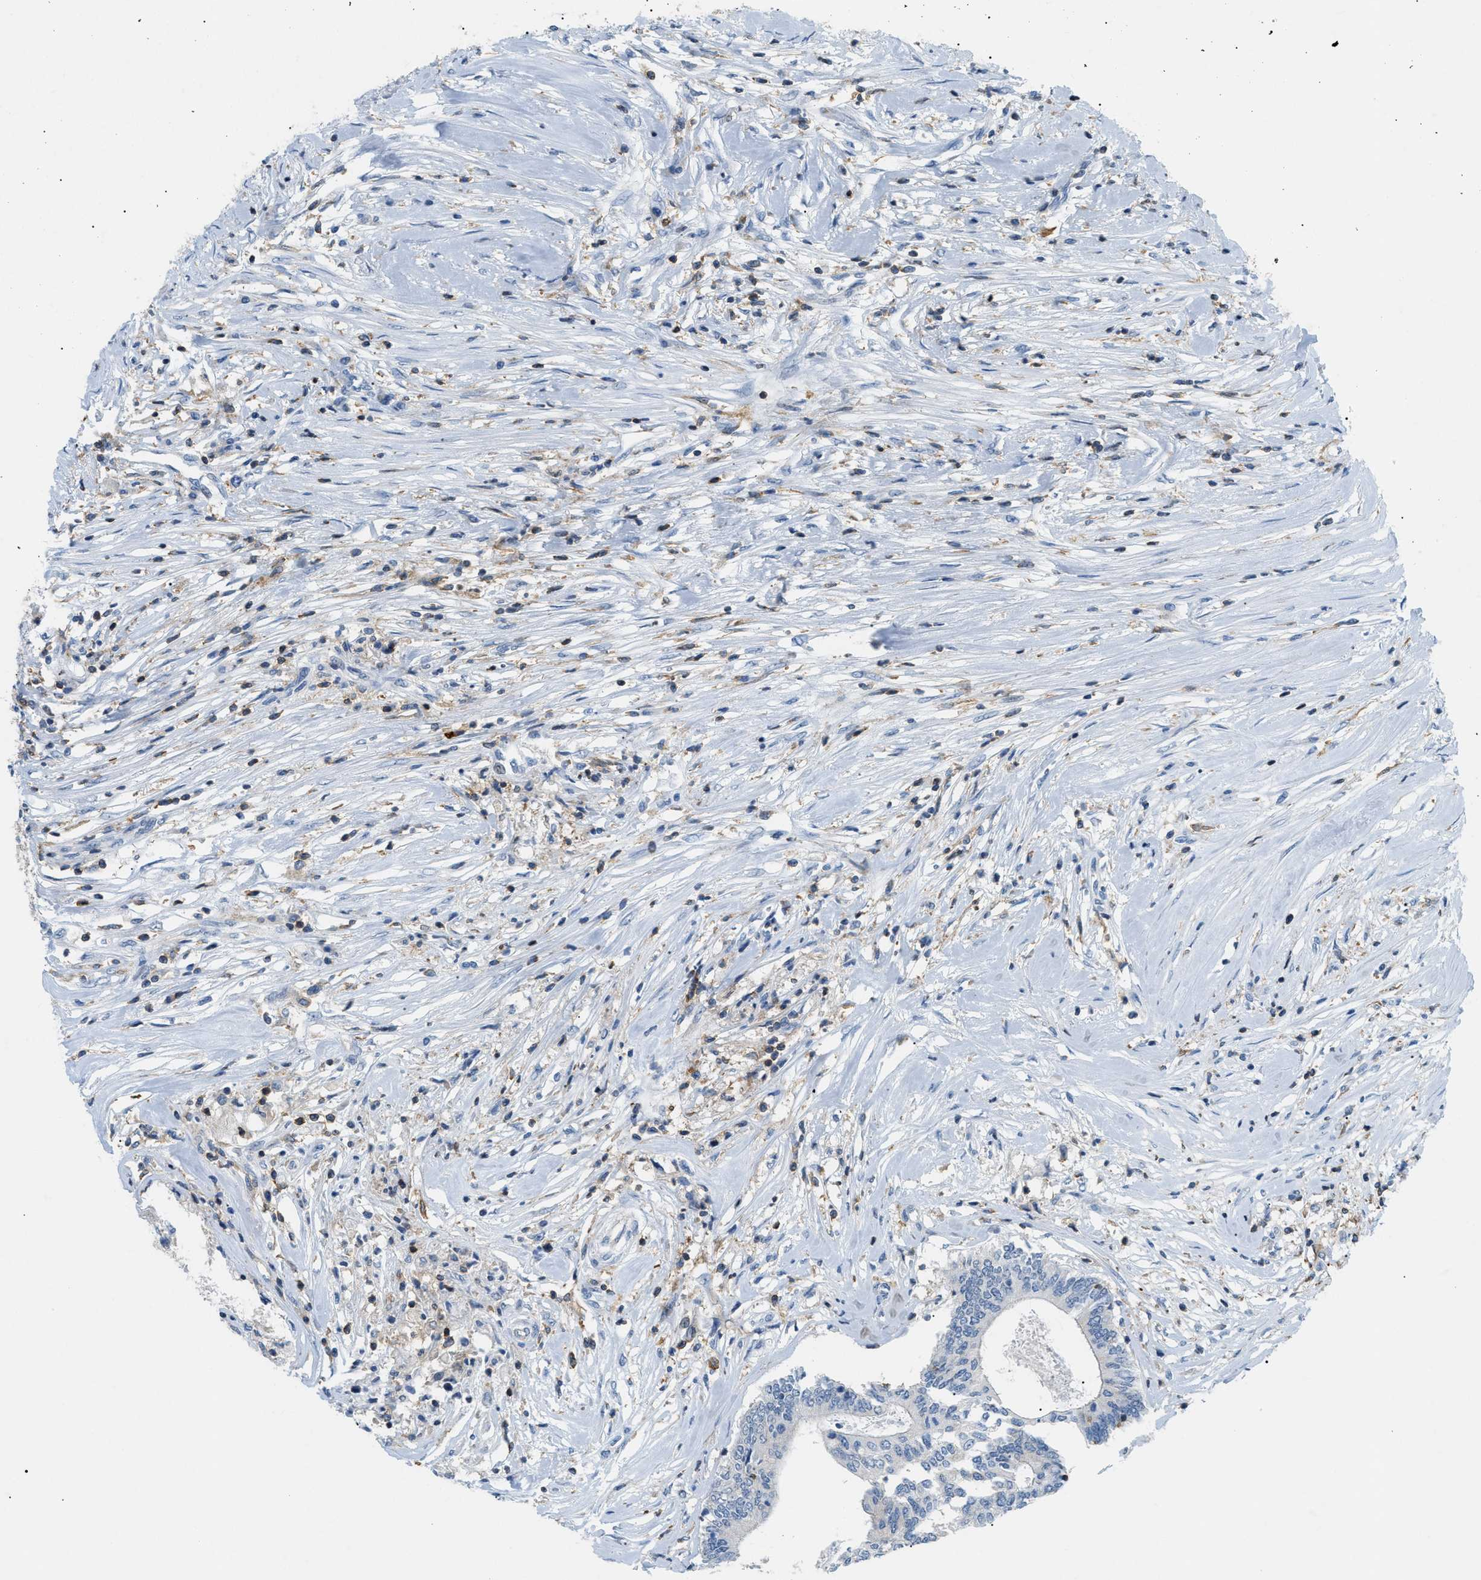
{"staining": {"intensity": "negative", "quantity": "none", "location": "none"}, "tissue": "colorectal cancer", "cell_type": "Tumor cells", "image_type": "cancer", "snomed": [{"axis": "morphology", "description": "Adenocarcinoma, NOS"}, {"axis": "topography", "description": "Rectum"}], "caption": "Immunohistochemical staining of colorectal adenocarcinoma exhibits no significant expression in tumor cells.", "gene": "INPP5D", "patient": {"sex": "male", "age": 63}}